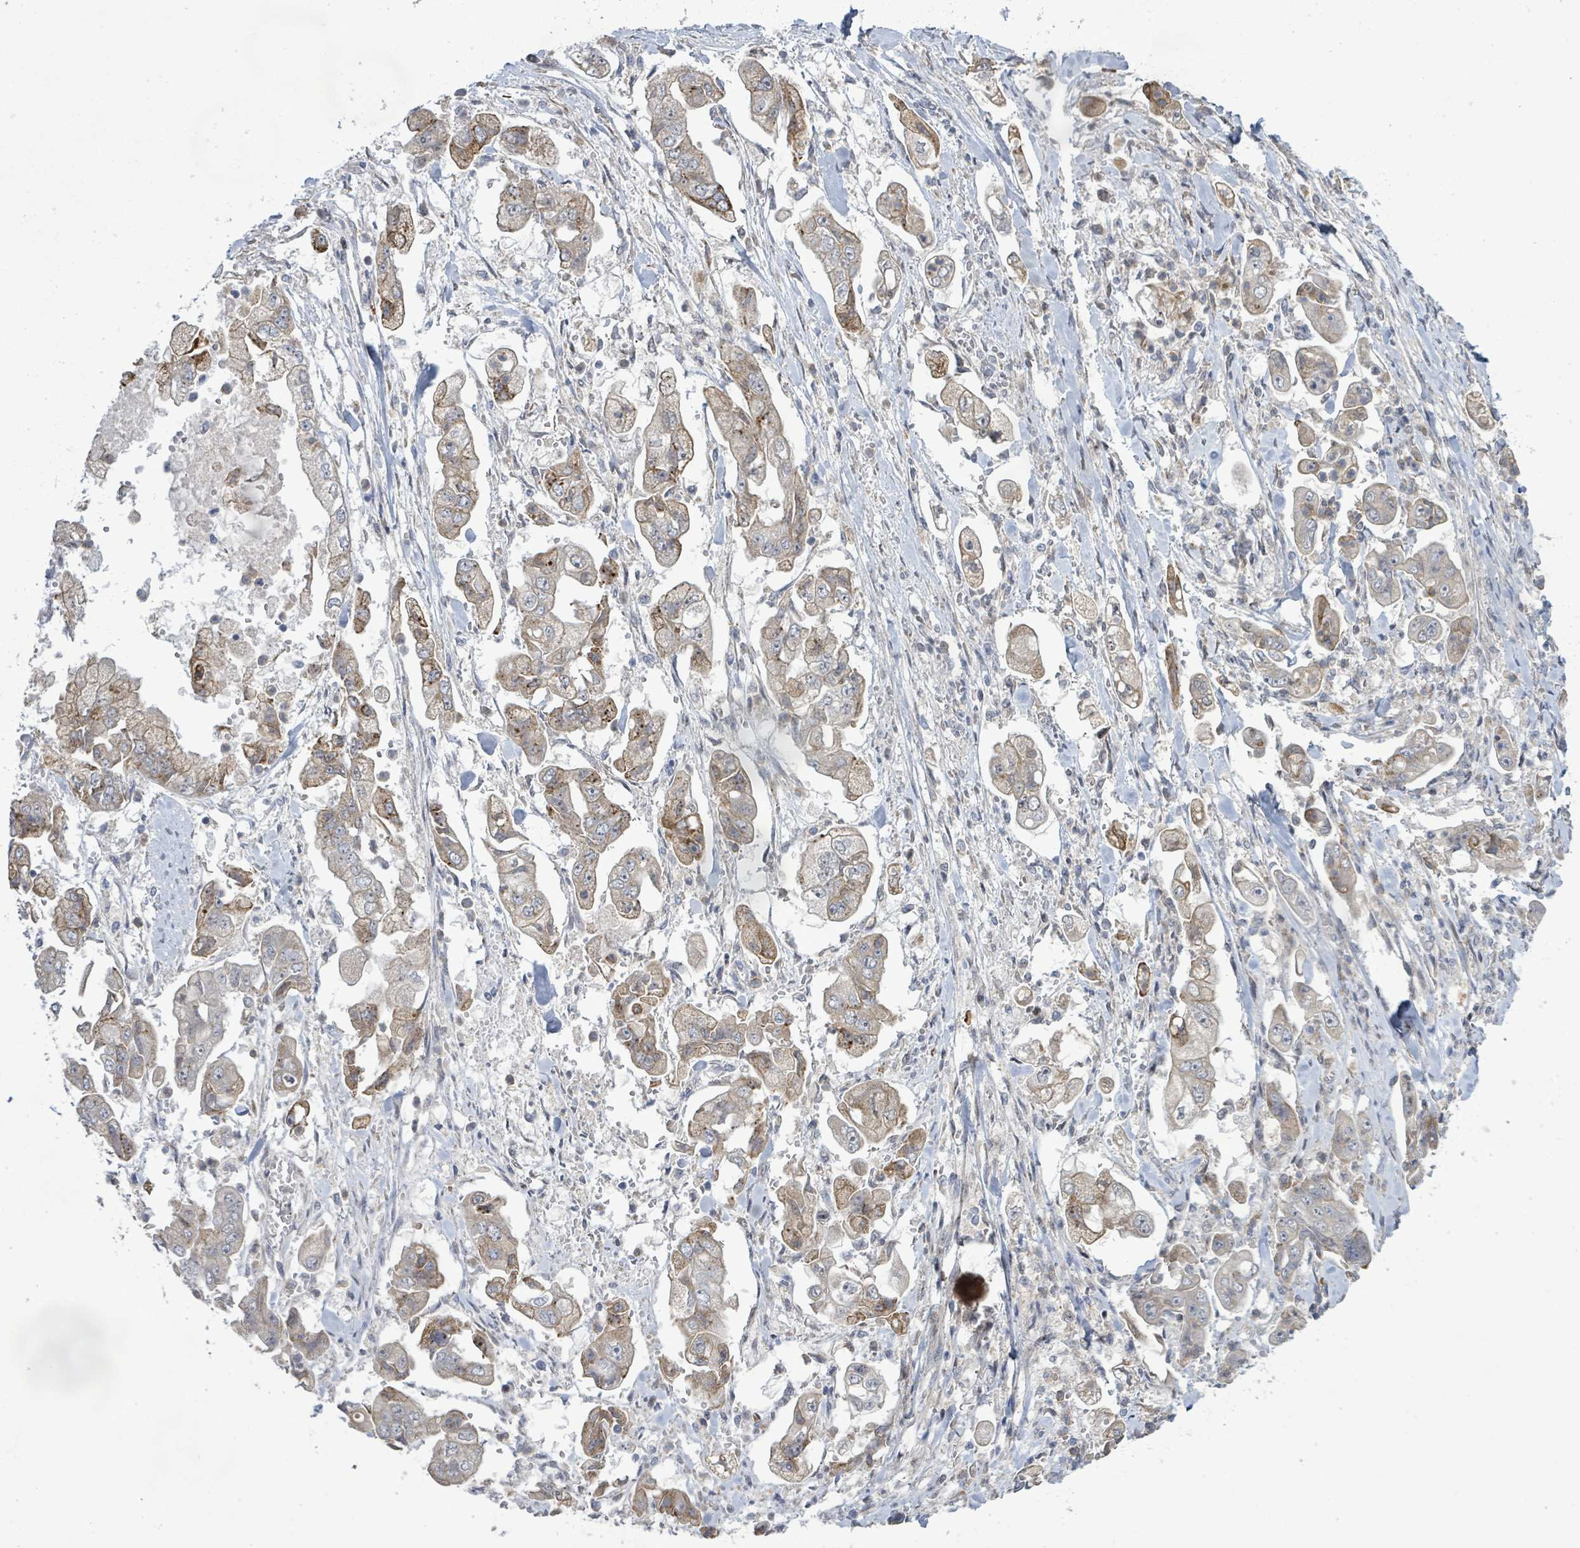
{"staining": {"intensity": "weak", "quantity": ">75%", "location": "cytoplasmic/membranous"}, "tissue": "stomach cancer", "cell_type": "Tumor cells", "image_type": "cancer", "snomed": [{"axis": "morphology", "description": "Adenocarcinoma, NOS"}, {"axis": "topography", "description": "Stomach"}], "caption": "An image of human stomach cancer (adenocarcinoma) stained for a protein demonstrates weak cytoplasmic/membranous brown staining in tumor cells.", "gene": "SLIT3", "patient": {"sex": "male", "age": 62}}